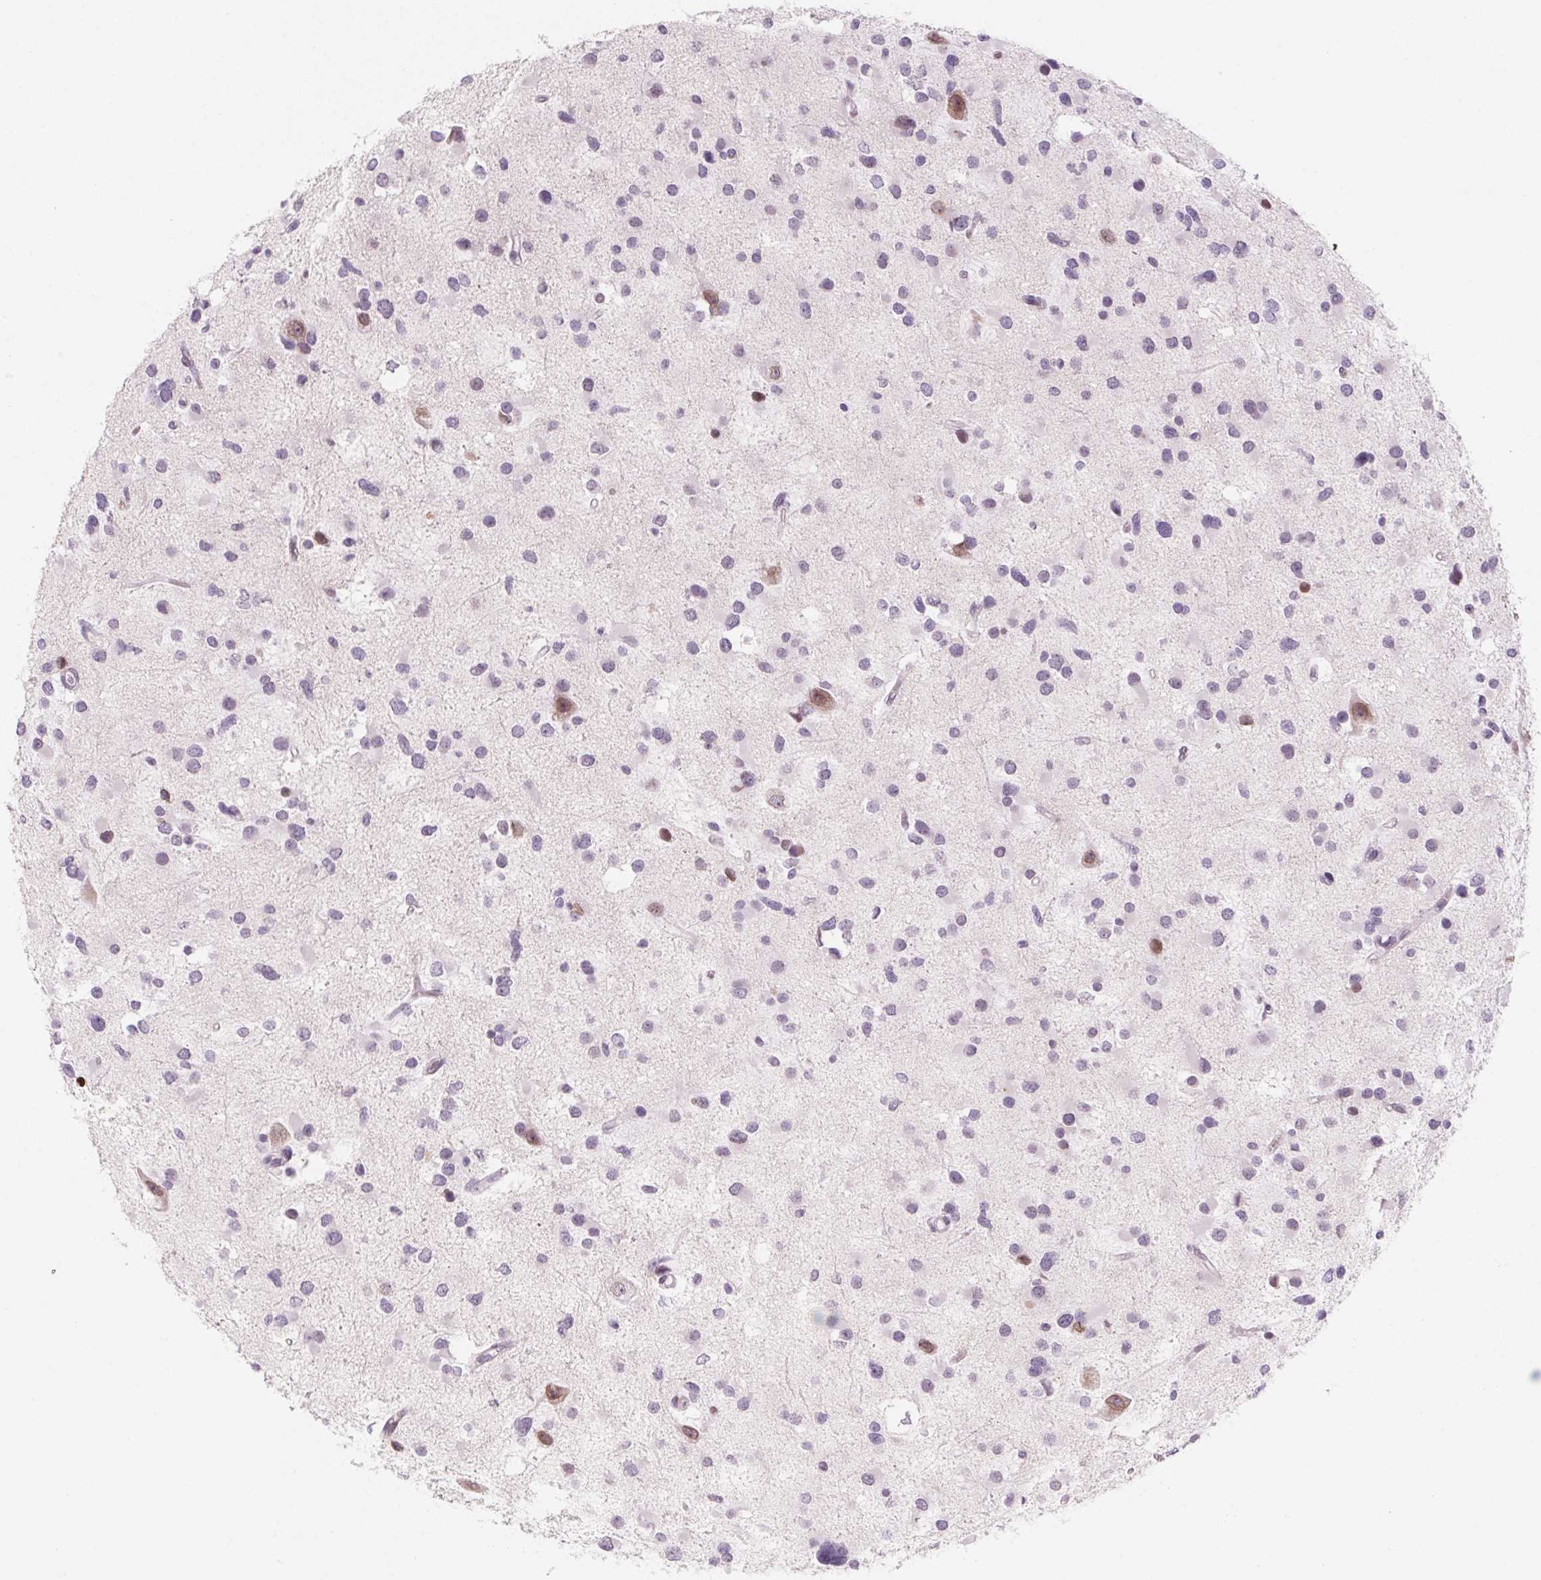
{"staining": {"intensity": "negative", "quantity": "none", "location": "none"}, "tissue": "glioma", "cell_type": "Tumor cells", "image_type": "cancer", "snomed": [{"axis": "morphology", "description": "Glioma, malignant, Low grade"}, {"axis": "topography", "description": "Brain"}], "caption": "IHC of human glioma shows no staining in tumor cells.", "gene": "KCNQ2", "patient": {"sex": "female", "age": 32}}